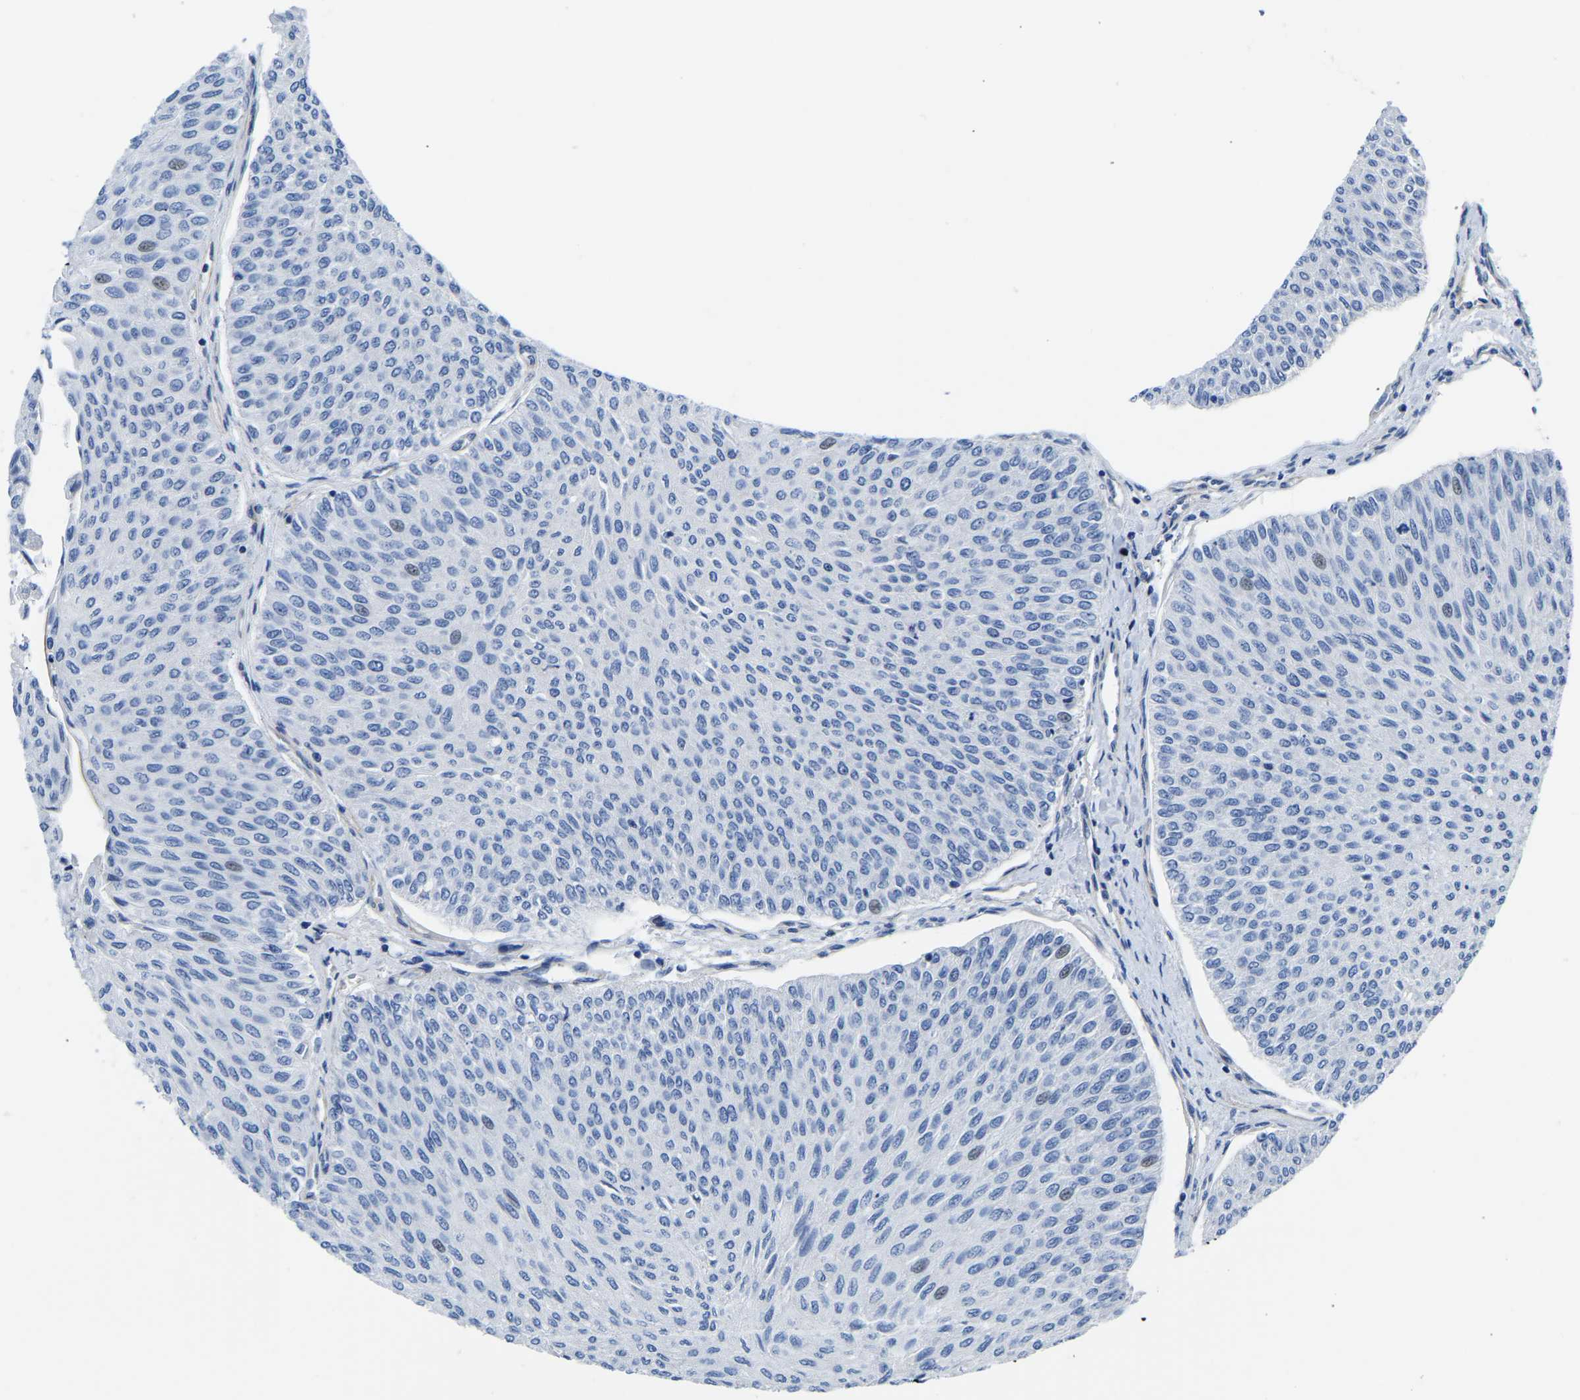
{"staining": {"intensity": "negative", "quantity": "none", "location": "none"}, "tissue": "urothelial cancer", "cell_type": "Tumor cells", "image_type": "cancer", "snomed": [{"axis": "morphology", "description": "Urothelial carcinoma, Low grade"}, {"axis": "topography", "description": "Urinary bladder"}], "caption": "DAB (3,3'-diaminobenzidine) immunohistochemical staining of human urothelial cancer reveals no significant expression in tumor cells.", "gene": "UPK3A", "patient": {"sex": "male", "age": 78}}